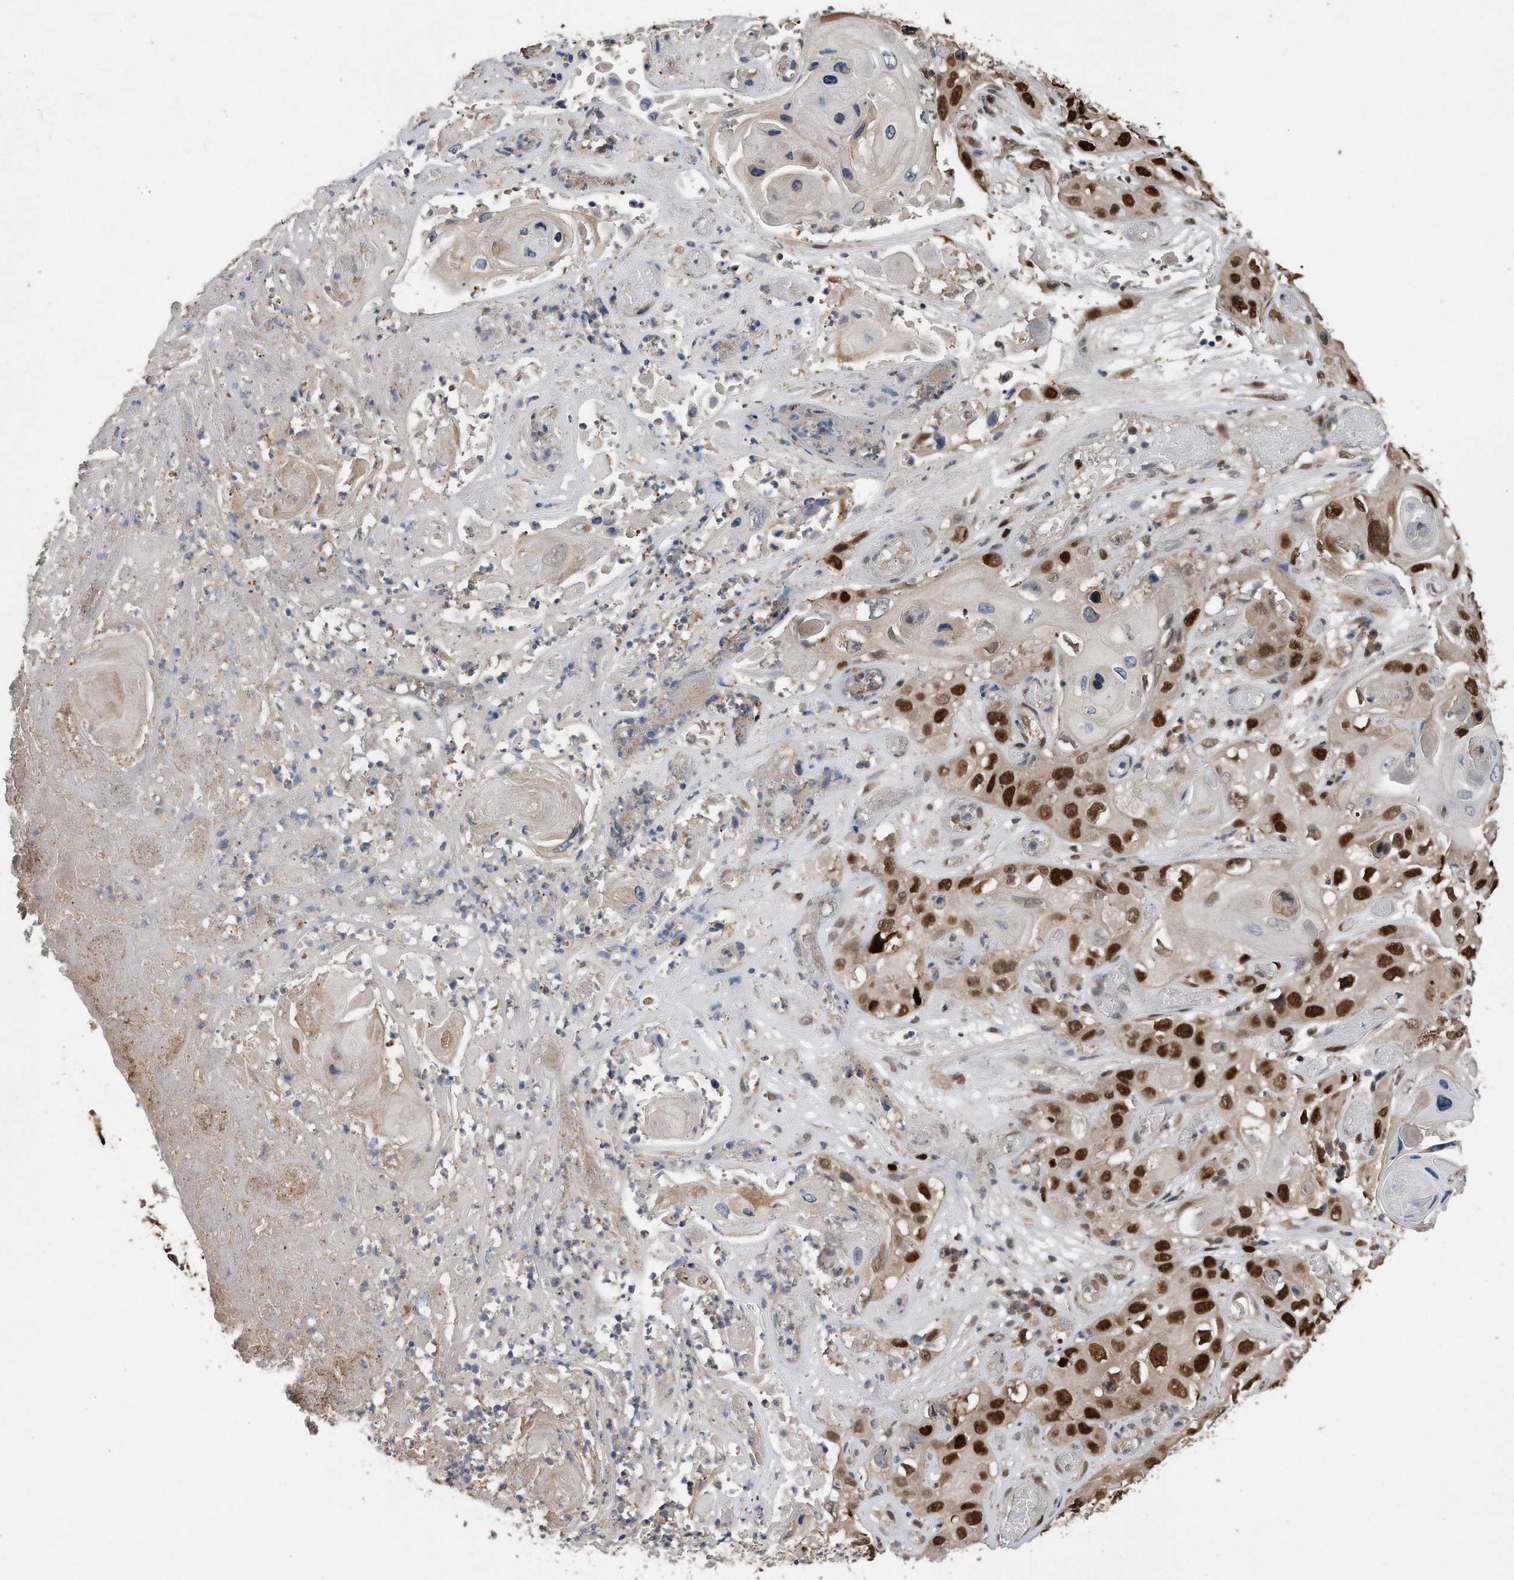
{"staining": {"intensity": "strong", "quantity": ">75%", "location": "nuclear"}, "tissue": "skin cancer", "cell_type": "Tumor cells", "image_type": "cancer", "snomed": [{"axis": "morphology", "description": "Squamous cell carcinoma, NOS"}, {"axis": "topography", "description": "Skin"}], "caption": "Skin cancer (squamous cell carcinoma) stained with a protein marker exhibits strong staining in tumor cells.", "gene": "PCNA", "patient": {"sex": "male", "age": 55}}